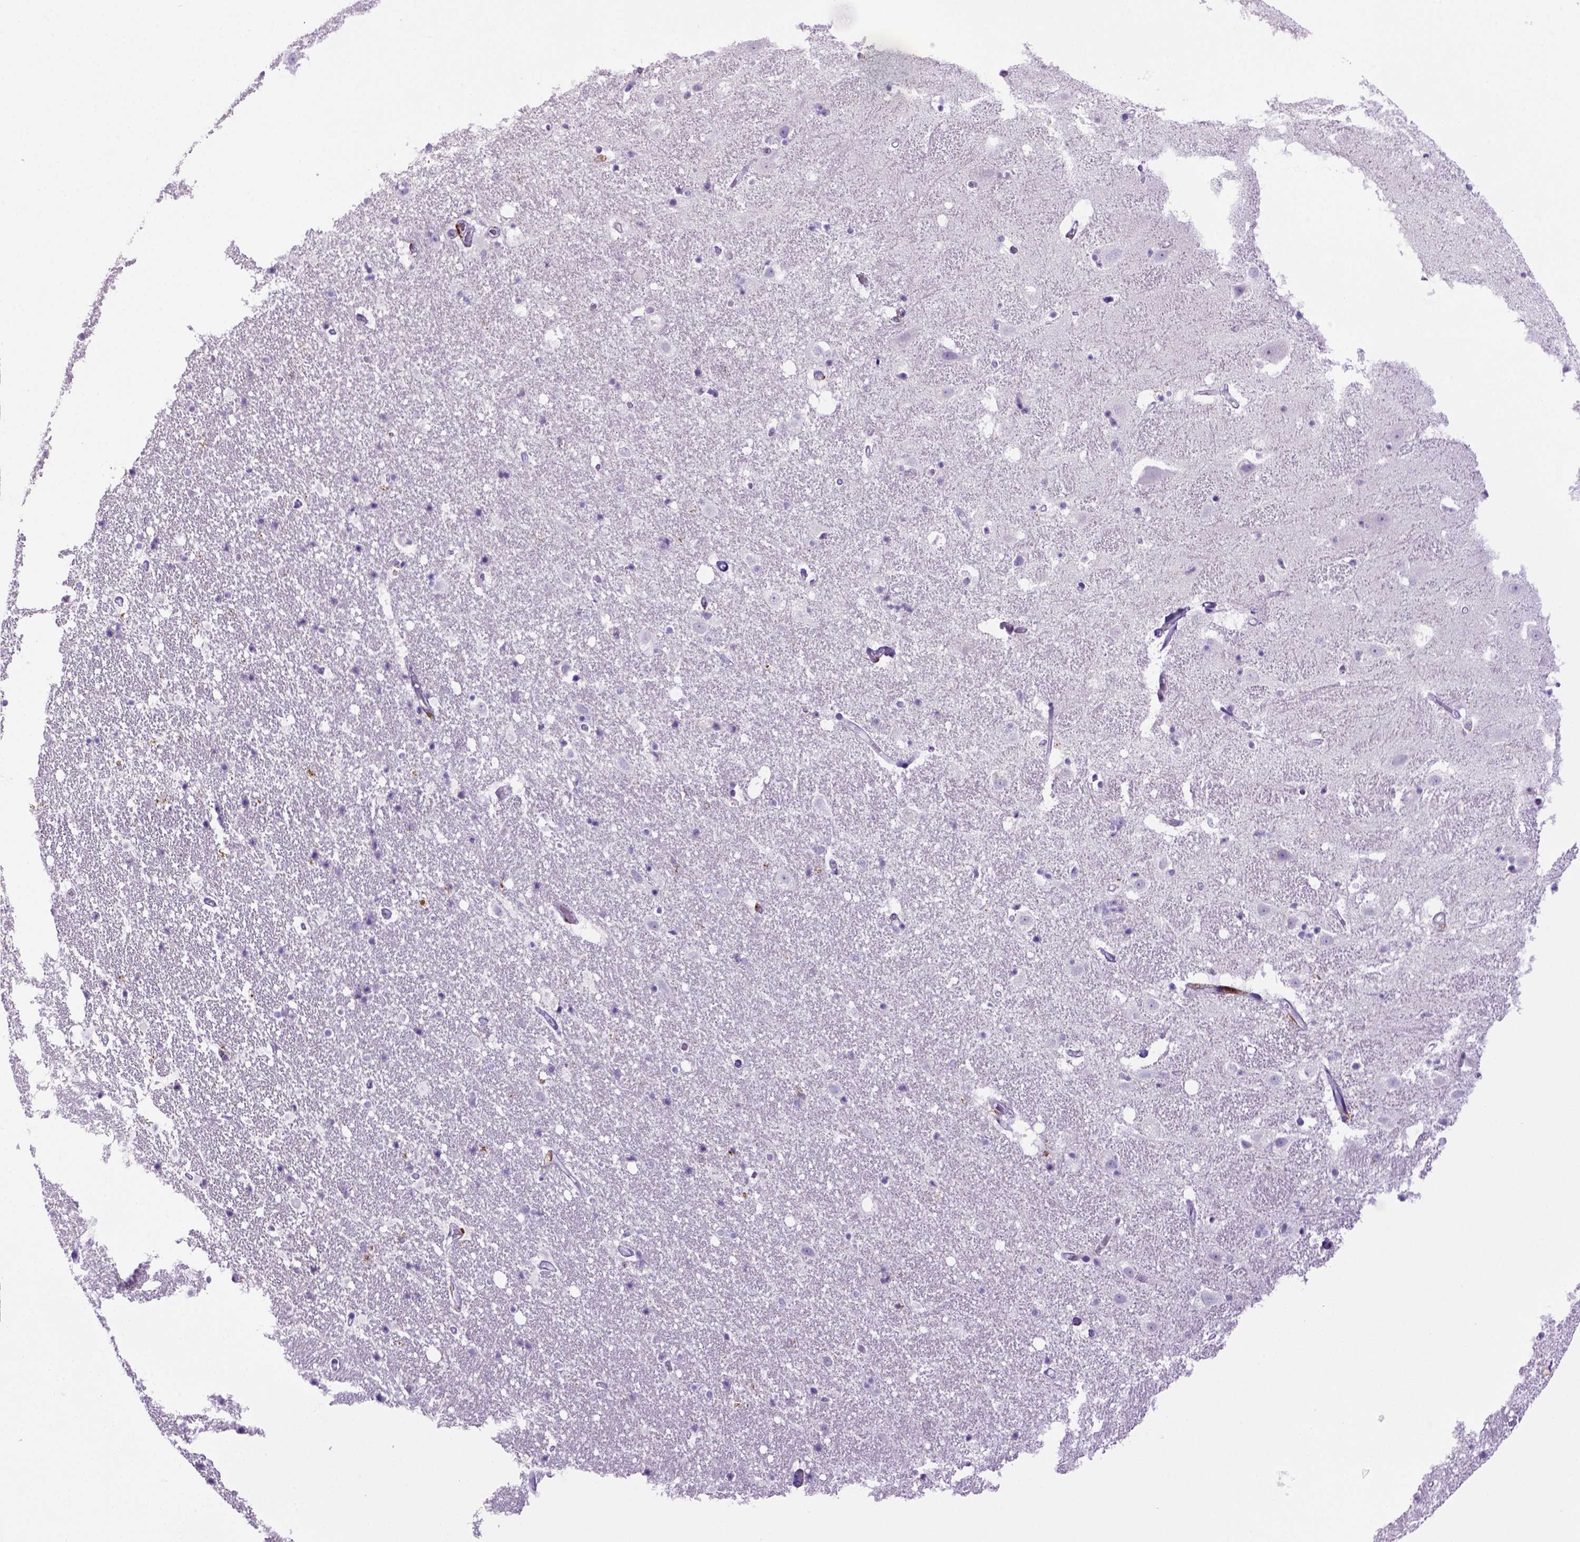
{"staining": {"intensity": "negative", "quantity": "none", "location": "none"}, "tissue": "hippocampus", "cell_type": "Glial cells", "image_type": "normal", "snomed": [{"axis": "morphology", "description": "Normal tissue, NOS"}, {"axis": "topography", "description": "Hippocampus"}], "caption": "Immunohistochemistry of normal hippocampus displays no staining in glial cells. Brightfield microscopy of immunohistochemistry stained with DAB (3,3'-diaminobenzidine) (brown) and hematoxylin (blue), captured at high magnification.", "gene": "CD68", "patient": {"sex": "male", "age": 49}}